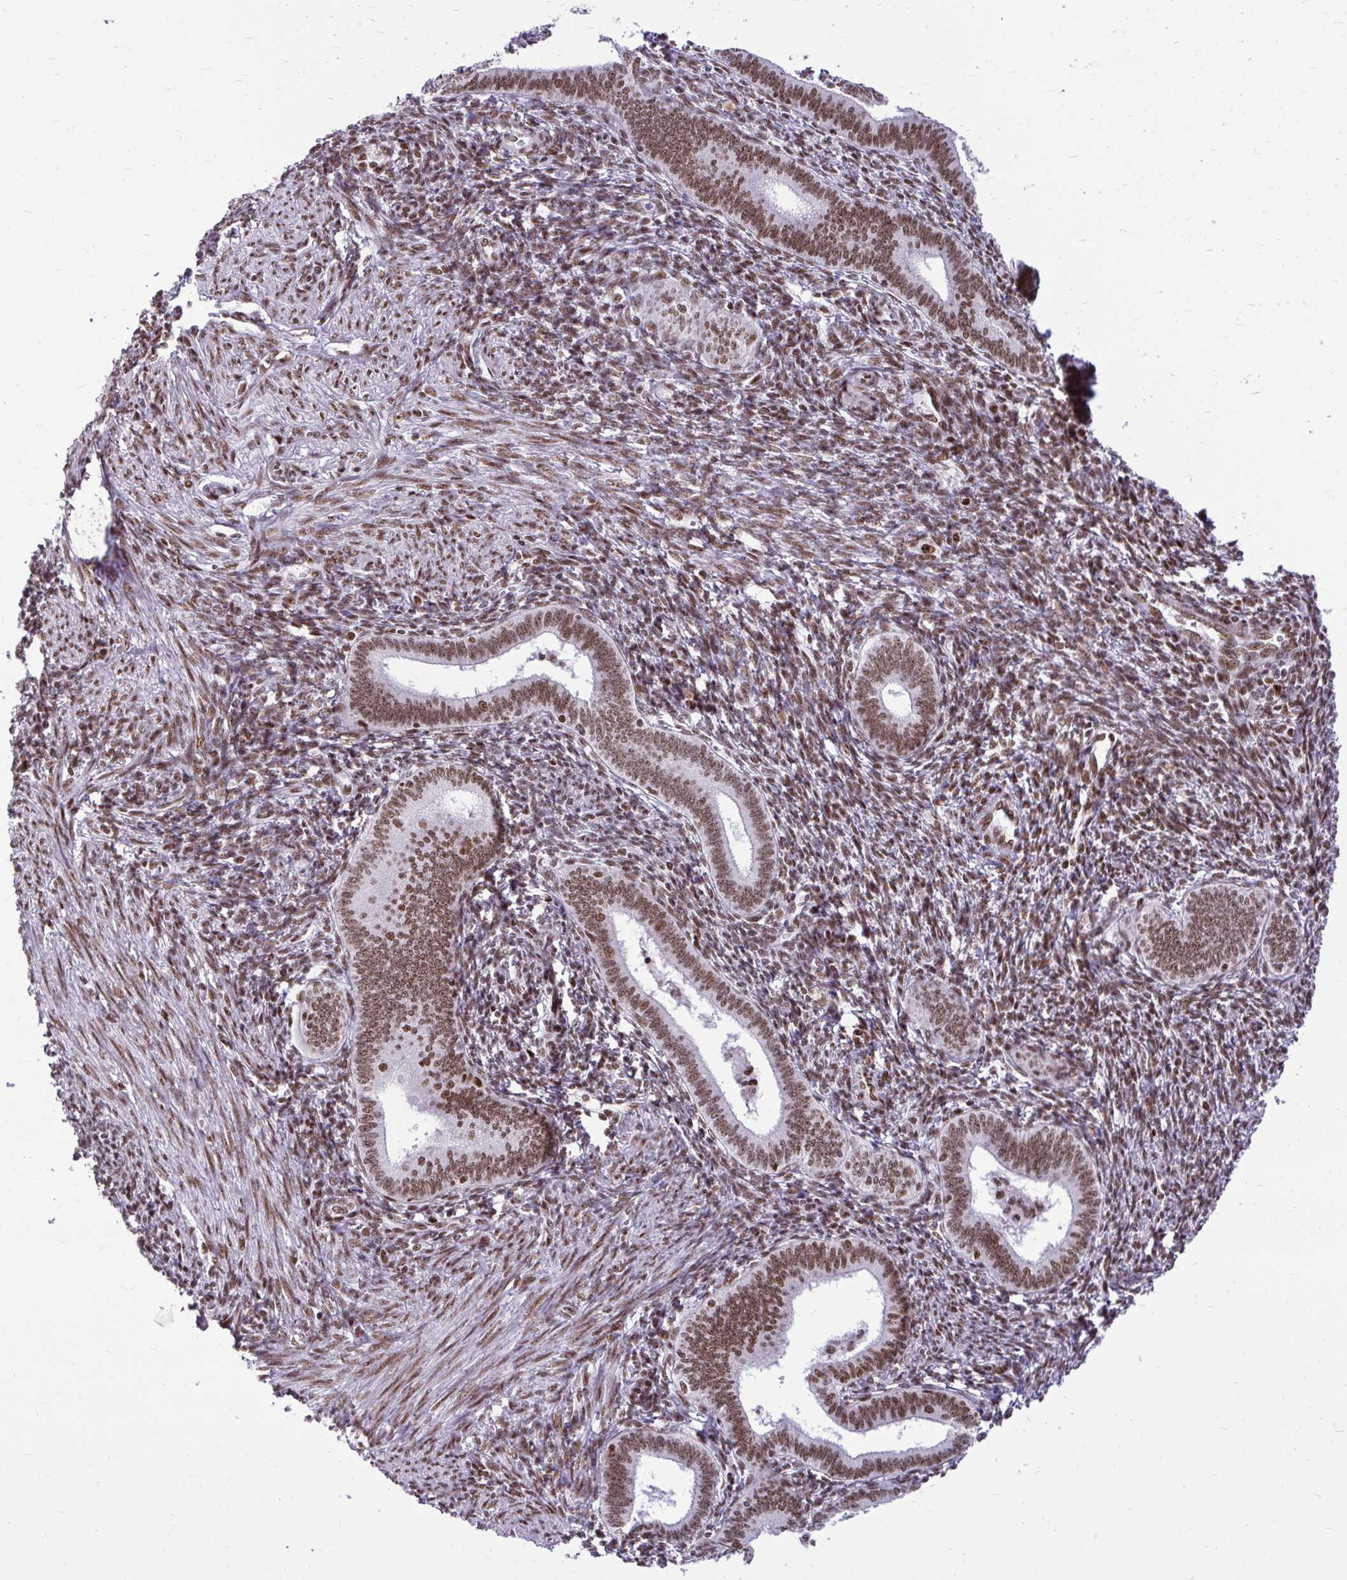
{"staining": {"intensity": "strong", "quantity": ">75%", "location": "nuclear"}, "tissue": "endometrium", "cell_type": "Cells in endometrial stroma", "image_type": "normal", "snomed": [{"axis": "morphology", "description": "Normal tissue, NOS"}, {"axis": "topography", "description": "Endometrium"}], "caption": "Protein expression analysis of benign human endometrium reveals strong nuclear staining in about >75% of cells in endometrial stroma. (DAB IHC, brown staining for protein, blue staining for nuclei).", "gene": "CDYL", "patient": {"sex": "female", "age": 41}}